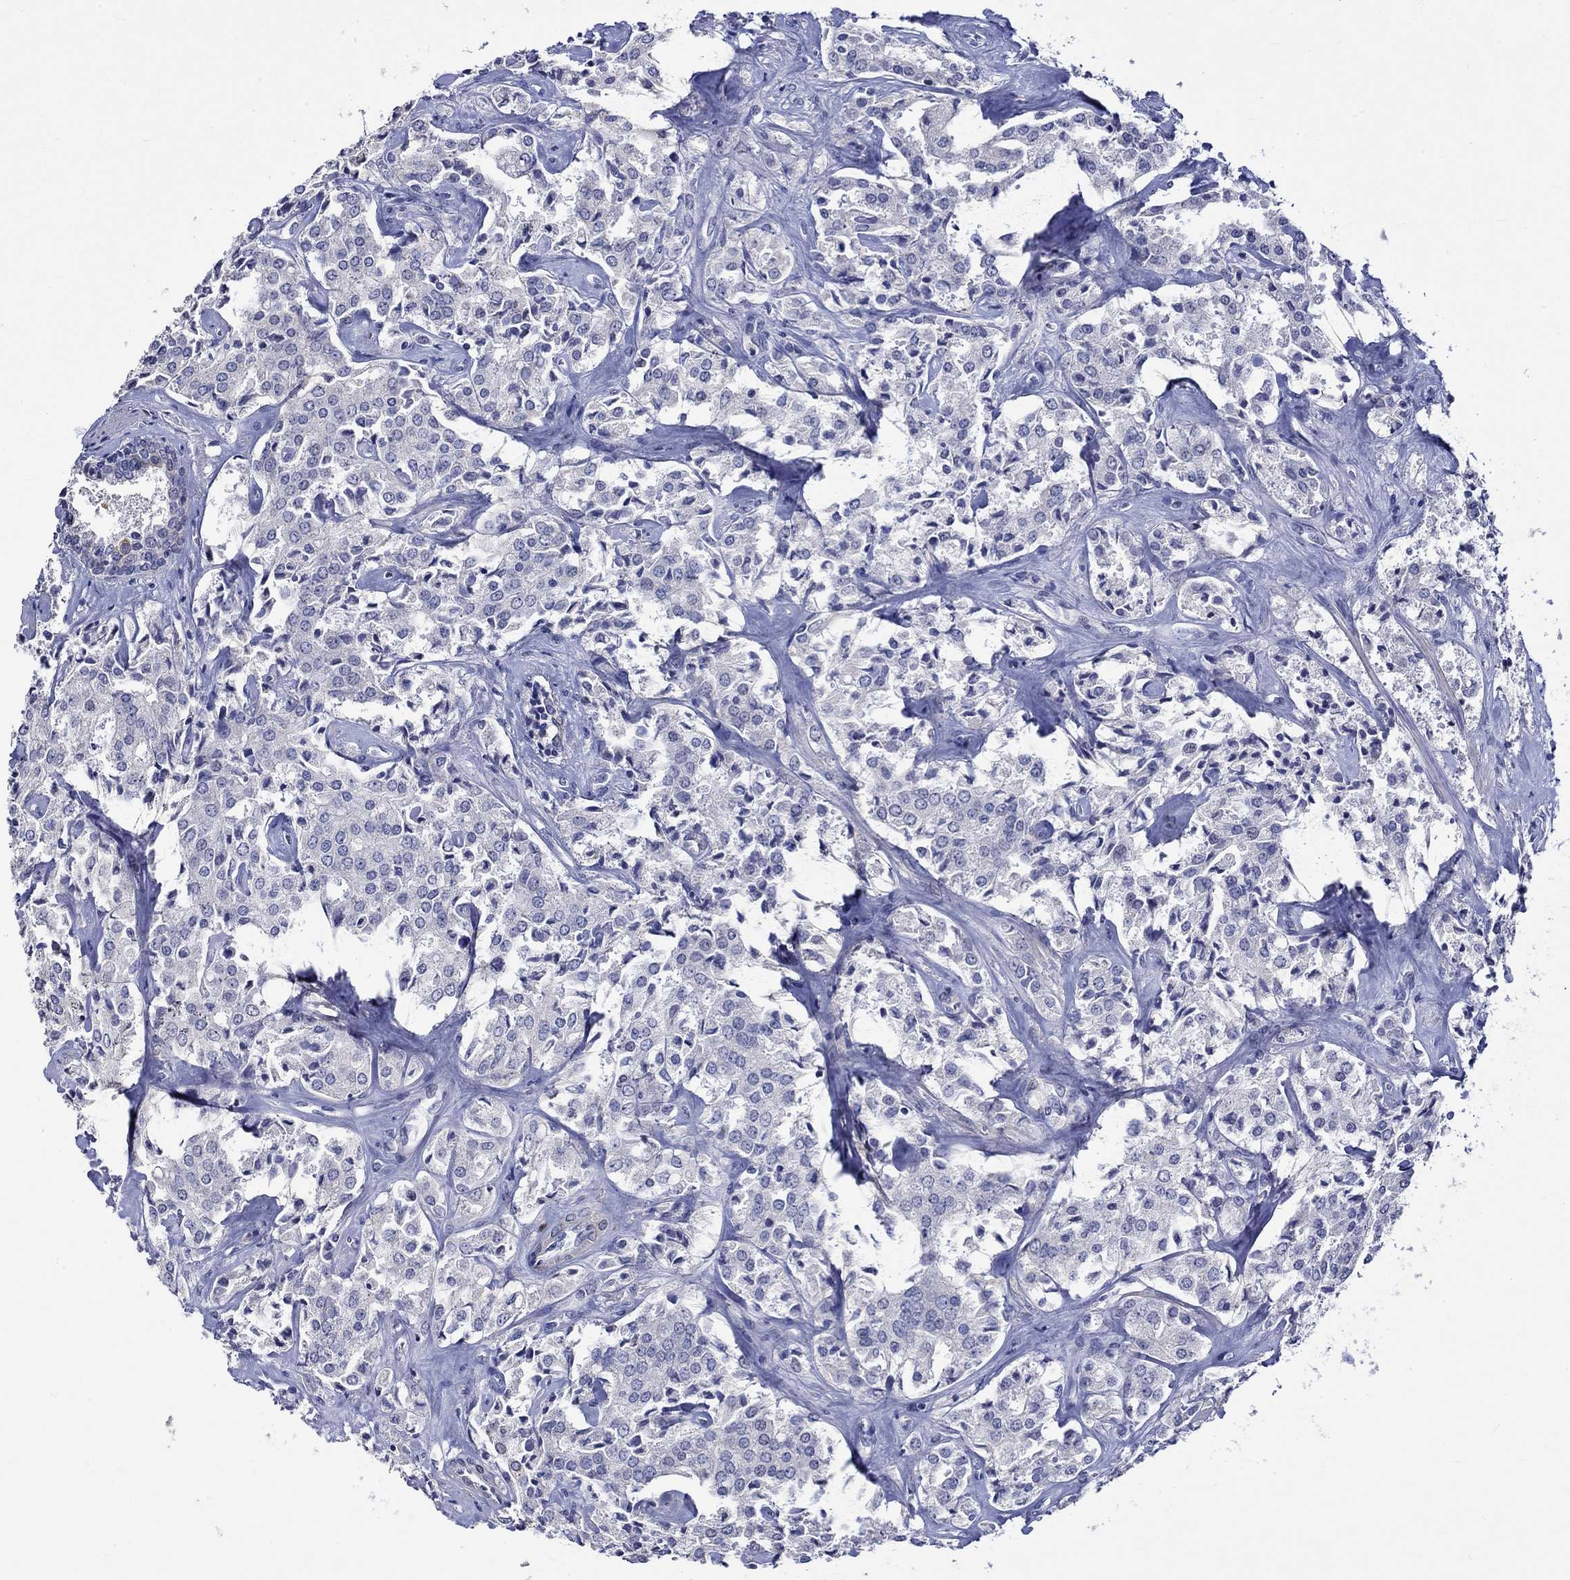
{"staining": {"intensity": "moderate", "quantity": "<25%", "location": "cytoplasmic/membranous"}, "tissue": "prostate cancer", "cell_type": "Tumor cells", "image_type": "cancer", "snomed": [{"axis": "morphology", "description": "Adenocarcinoma, NOS"}, {"axis": "topography", "description": "Prostate"}], "caption": "Moderate cytoplasmic/membranous positivity is identified in about <25% of tumor cells in prostate adenocarcinoma.", "gene": "CRYAB", "patient": {"sex": "male", "age": 66}}